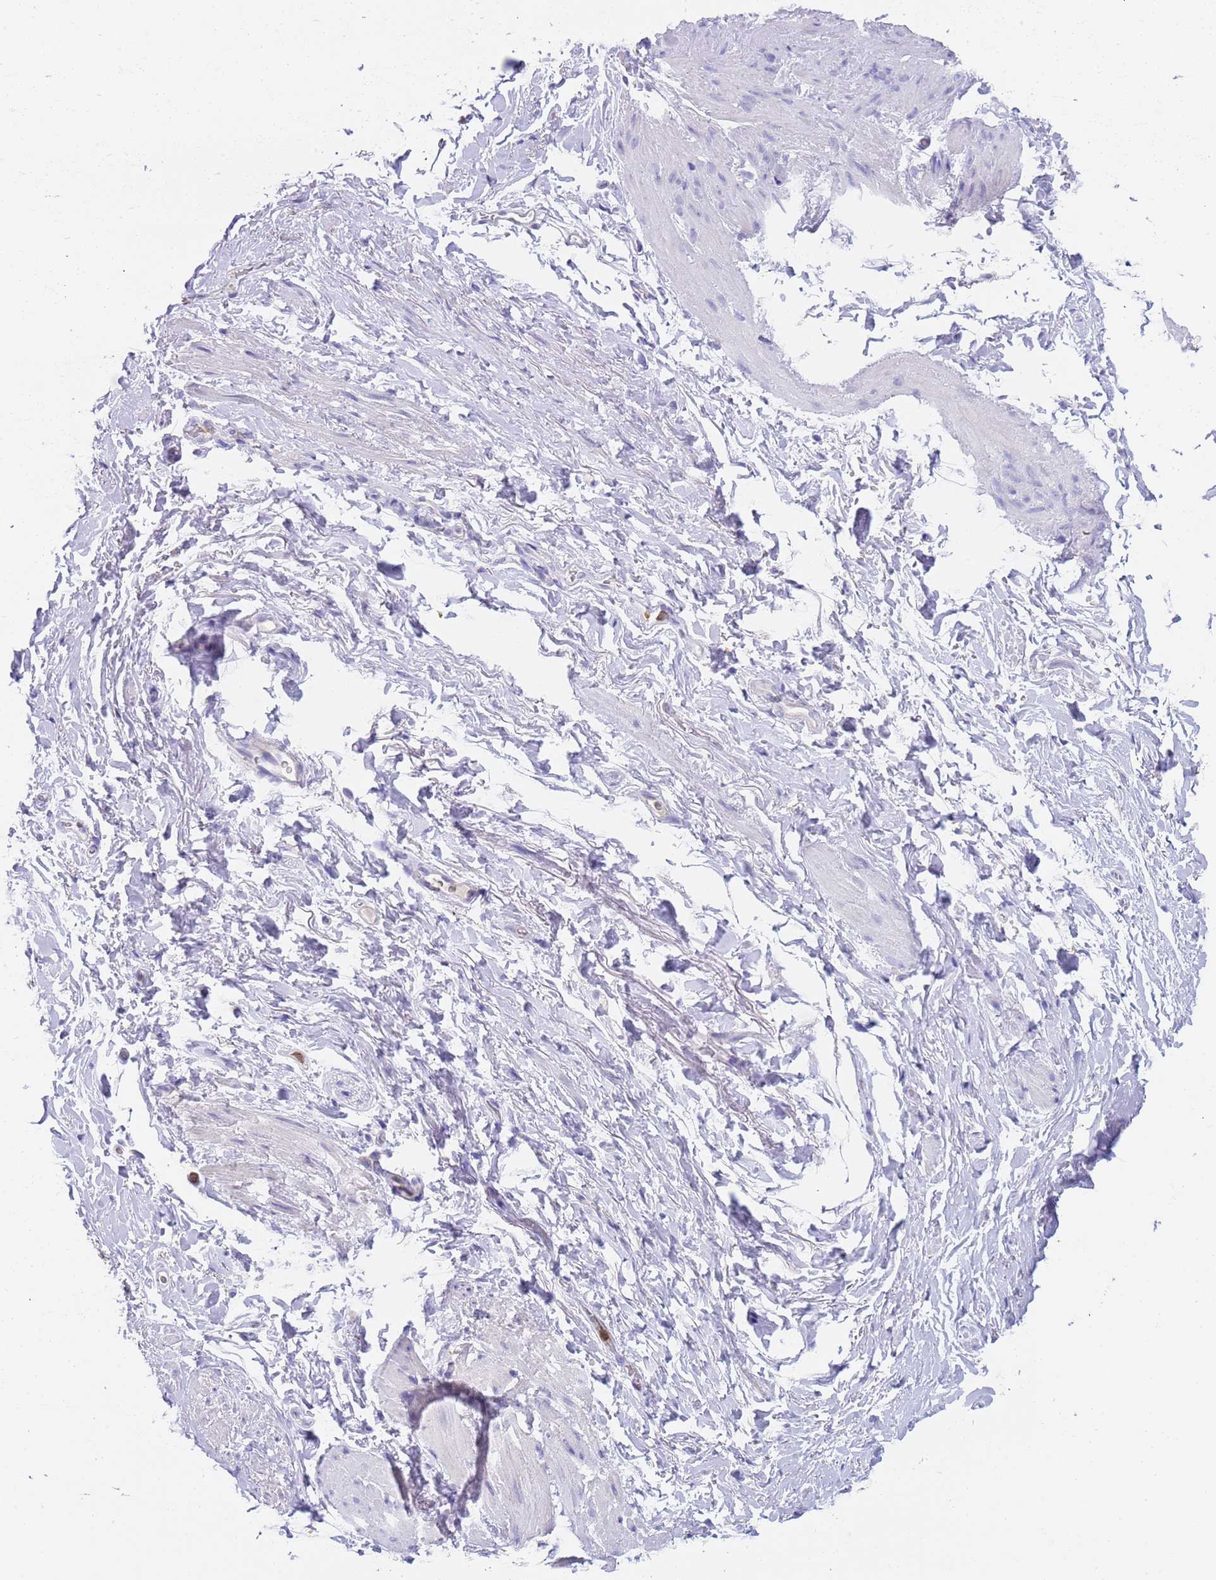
{"staining": {"intensity": "negative", "quantity": "none", "location": "none"}, "tissue": "smooth muscle", "cell_type": "Smooth muscle cells", "image_type": "normal", "snomed": [{"axis": "morphology", "description": "Normal tissue, NOS"}, {"axis": "topography", "description": "Smooth muscle"}, {"axis": "topography", "description": "Peripheral nerve tissue"}], "caption": "DAB immunohistochemical staining of unremarkable smooth muscle shows no significant expression in smooth muscle cells. (DAB (3,3'-diaminobenzidine) immunohistochemistry, high magnification).", "gene": "TYW1B", "patient": {"sex": "male", "age": 69}}